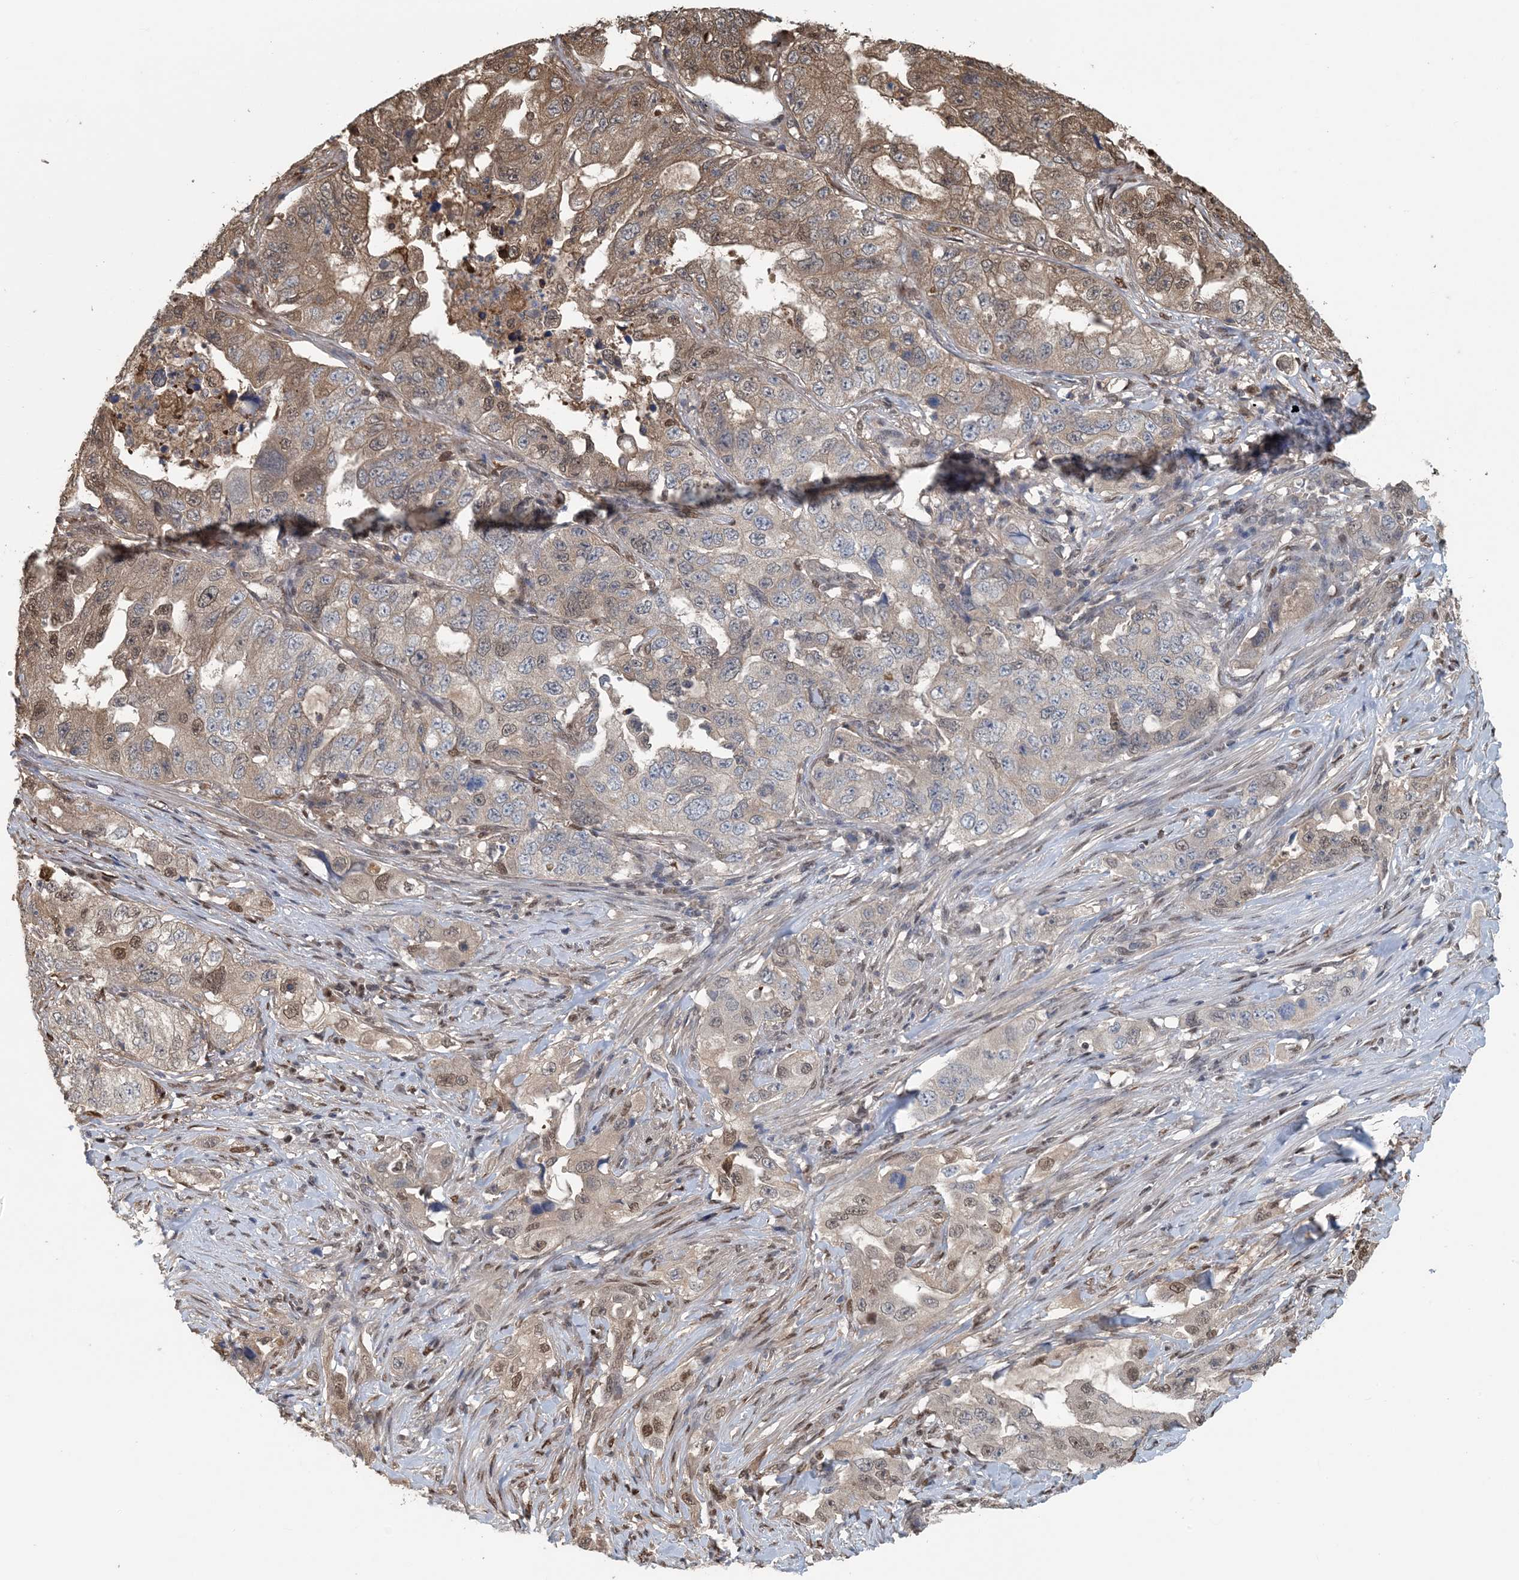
{"staining": {"intensity": "moderate", "quantity": "25%-75%", "location": "cytoplasmic/membranous,nuclear"}, "tissue": "lung cancer", "cell_type": "Tumor cells", "image_type": "cancer", "snomed": [{"axis": "morphology", "description": "Adenocarcinoma, NOS"}, {"axis": "topography", "description": "Lung"}], "caption": "An image showing moderate cytoplasmic/membranous and nuclear staining in approximately 25%-75% of tumor cells in lung cancer, as visualized by brown immunohistochemical staining.", "gene": "HIKESHI", "patient": {"sex": "female", "age": 51}}